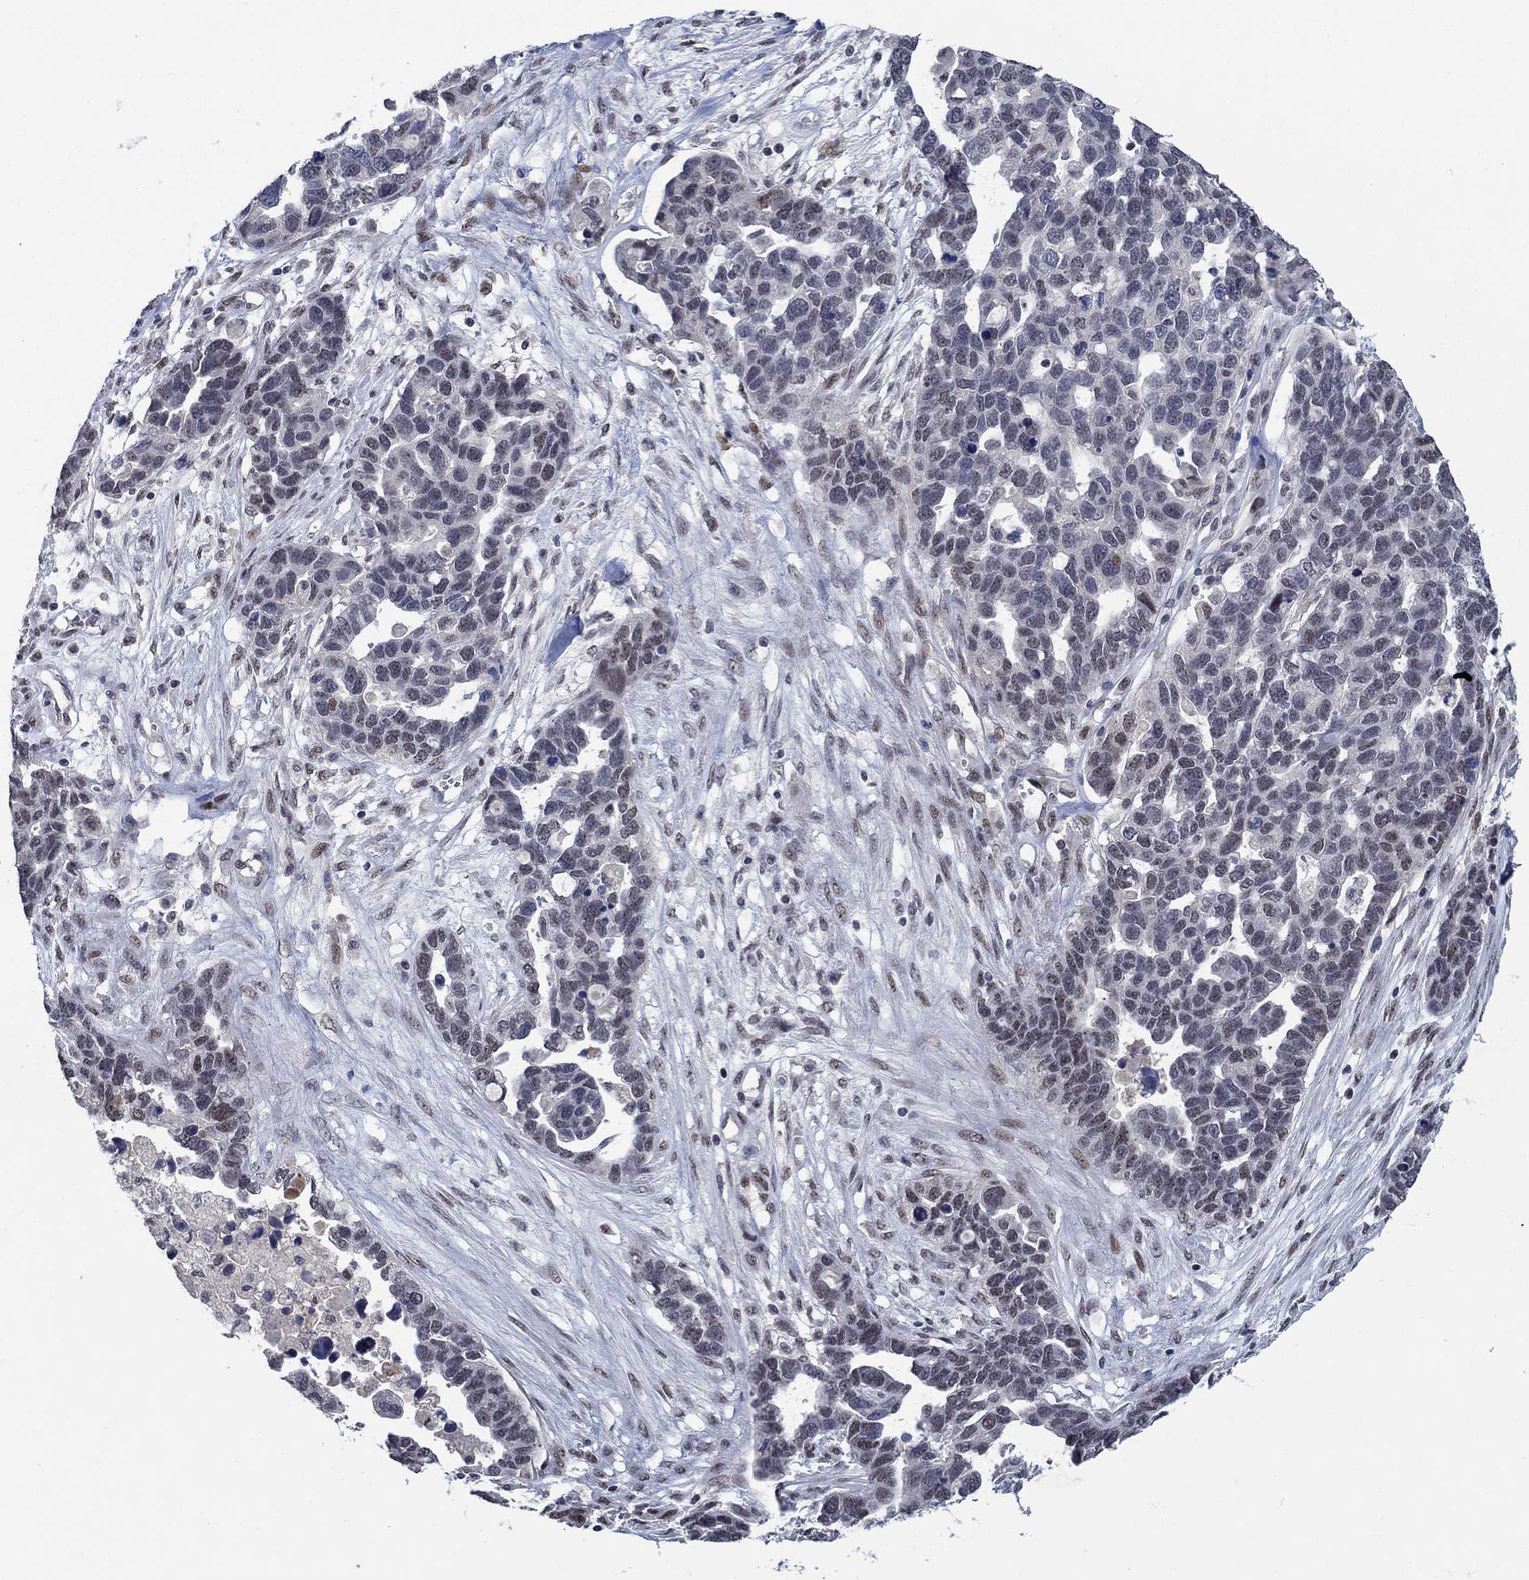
{"staining": {"intensity": "negative", "quantity": "none", "location": "none"}, "tissue": "ovarian cancer", "cell_type": "Tumor cells", "image_type": "cancer", "snomed": [{"axis": "morphology", "description": "Cystadenocarcinoma, serous, NOS"}, {"axis": "topography", "description": "Ovary"}], "caption": "A high-resolution image shows immunohistochemistry staining of ovarian cancer, which shows no significant staining in tumor cells. (Immunohistochemistry, brightfield microscopy, high magnification).", "gene": "HTN1", "patient": {"sex": "female", "age": 54}}